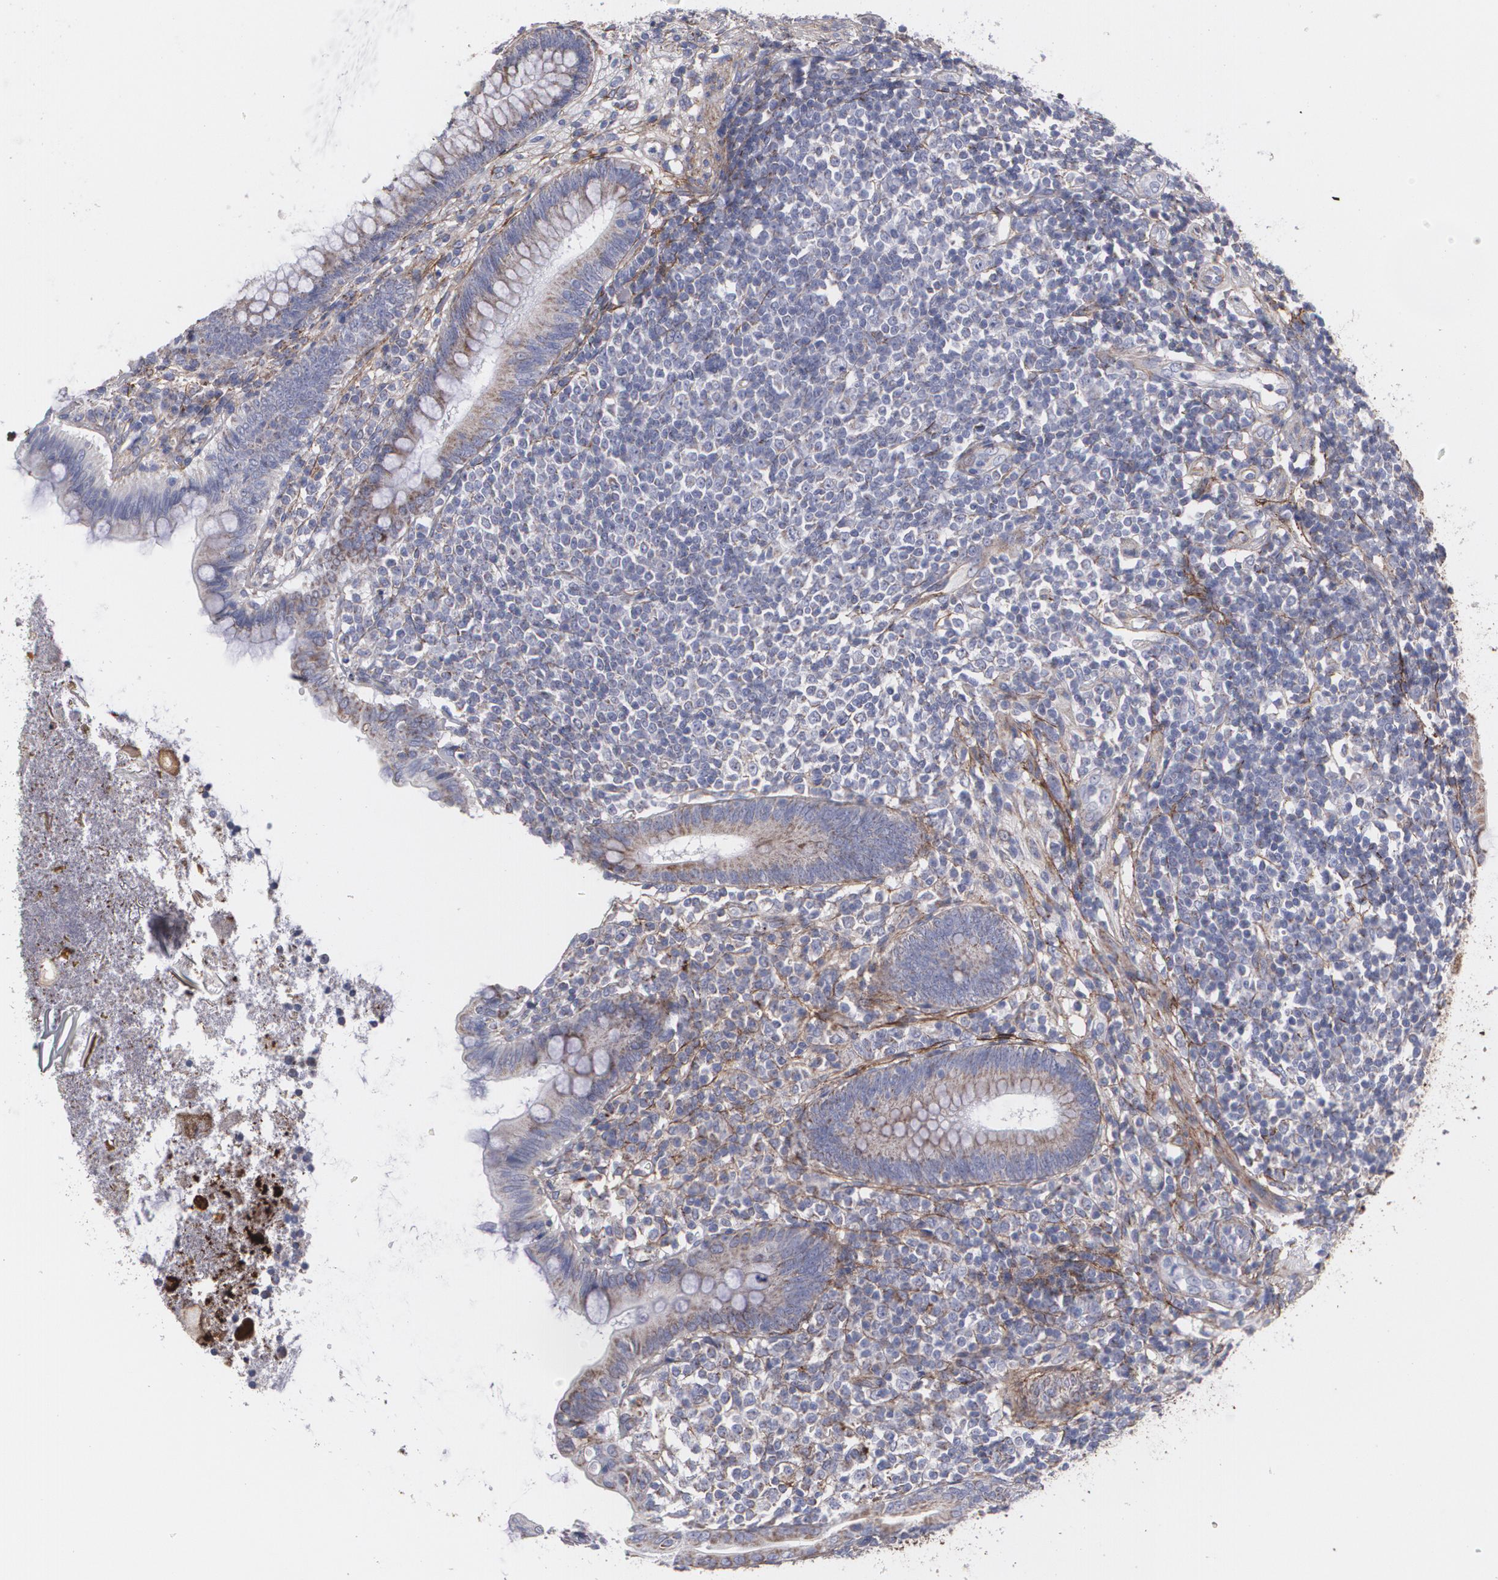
{"staining": {"intensity": "moderate", "quantity": ">75%", "location": "cytoplasmic/membranous"}, "tissue": "appendix", "cell_type": "Glandular cells", "image_type": "normal", "snomed": [{"axis": "morphology", "description": "Normal tissue, NOS"}, {"axis": "topography", "description": "Appendix"}], "caption": "Immunohistochemical staining of benign human appendix exhibits >75% levels of moderate cytoplasmic/membranous protein staining in about >75% of glandular cells.", "gene": "FBLN1", "patient": {"sex": "female", "age": 66}}